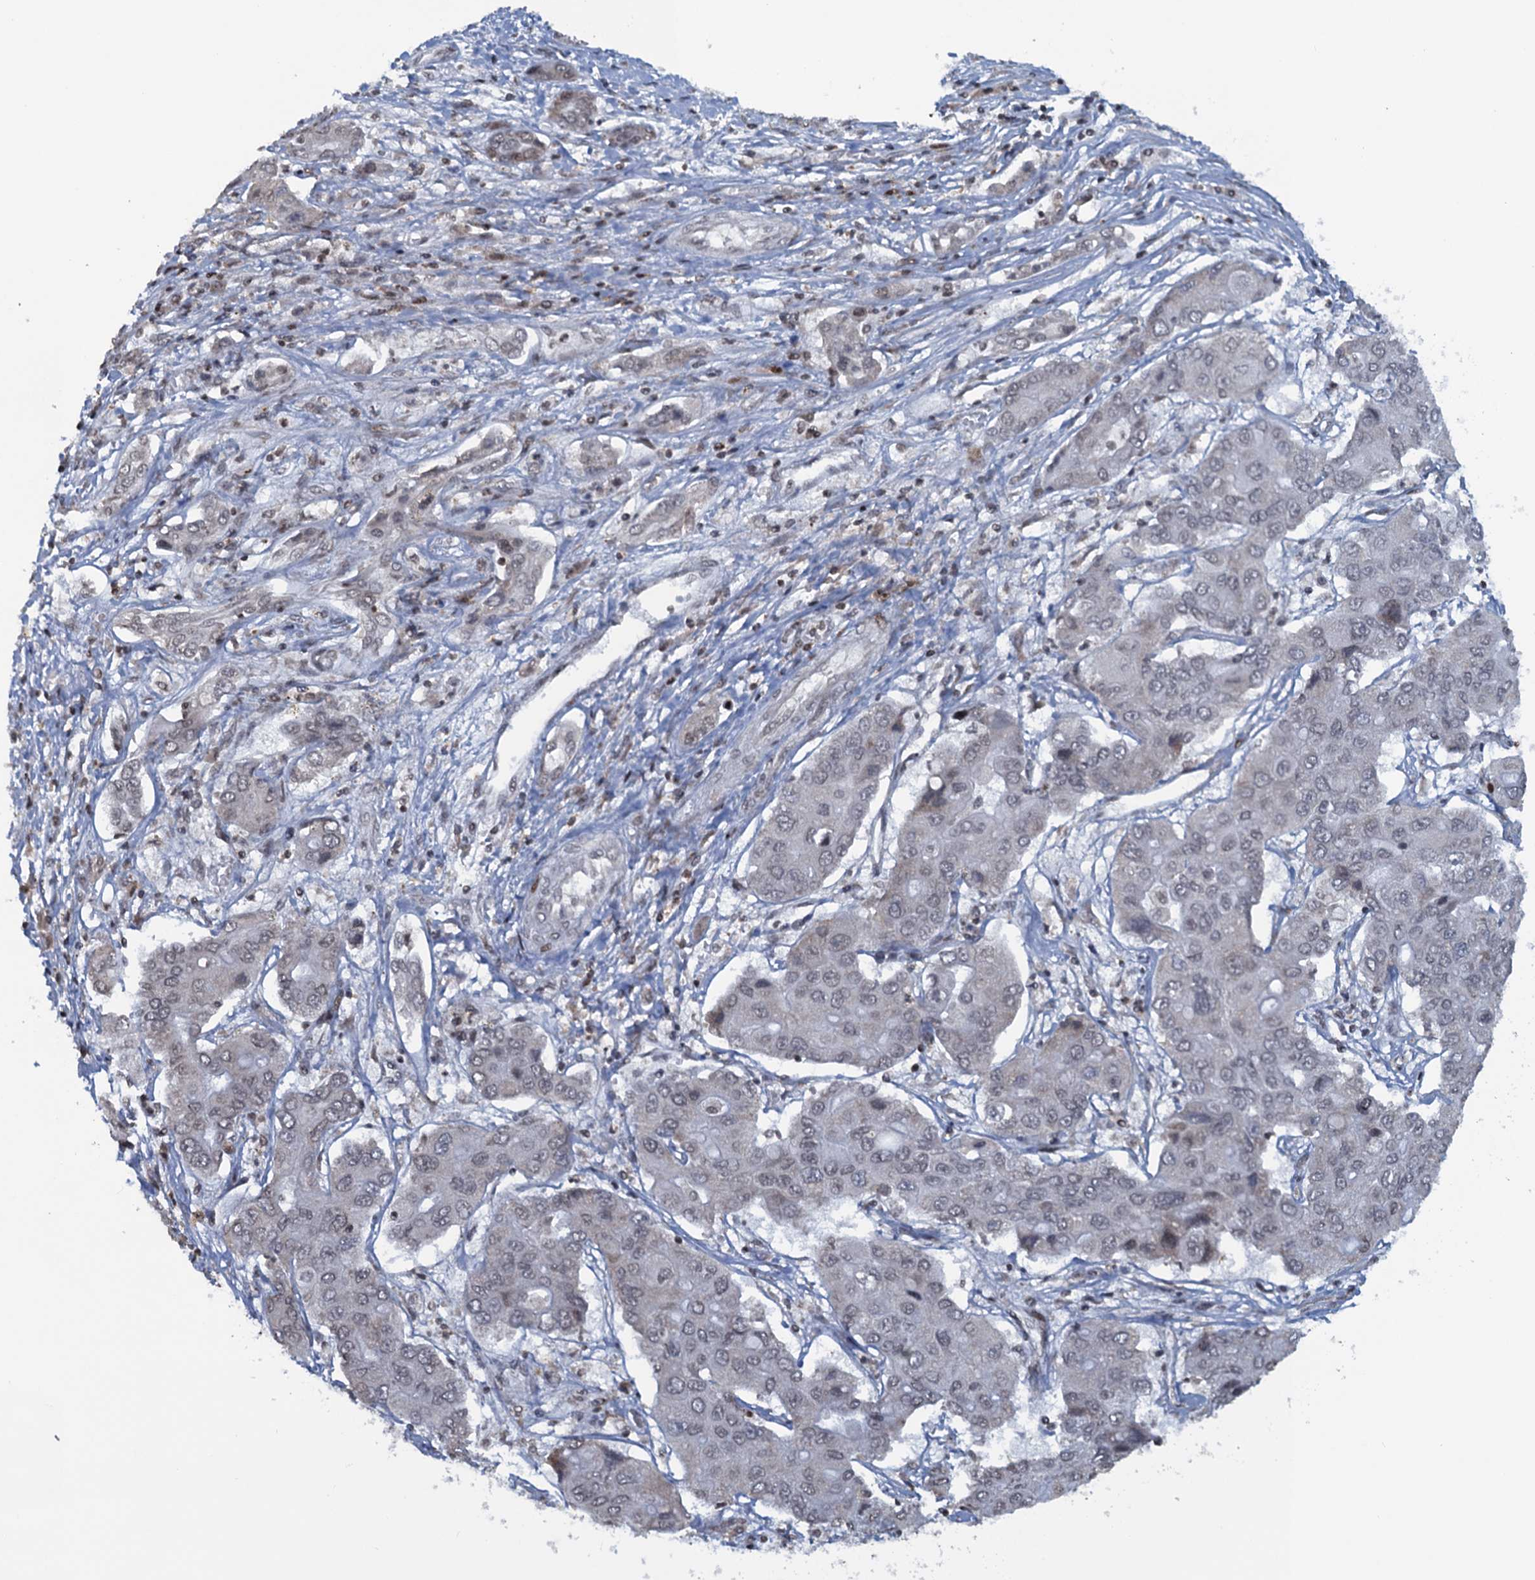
{"staining": {"intensity": "negative", "quantity": "none", "location": "none"}, "tissue": "liver cancer", "cell_type": "Tumor cells", "image_type": "cancer", "snomed": [{"axis": "morphology", "description": "Cholangiocarcinoma"}, {"axis": "topography", "description": "Liver"}], "caption": "The IHC micrograph has no significant positivity in tumor cells of liver cholangiocarcinoma tissue. (IHC, brightfield microscopy, high magnification).", "gene": "FYB1", "patient": {"sex": "male", "age": 67}}